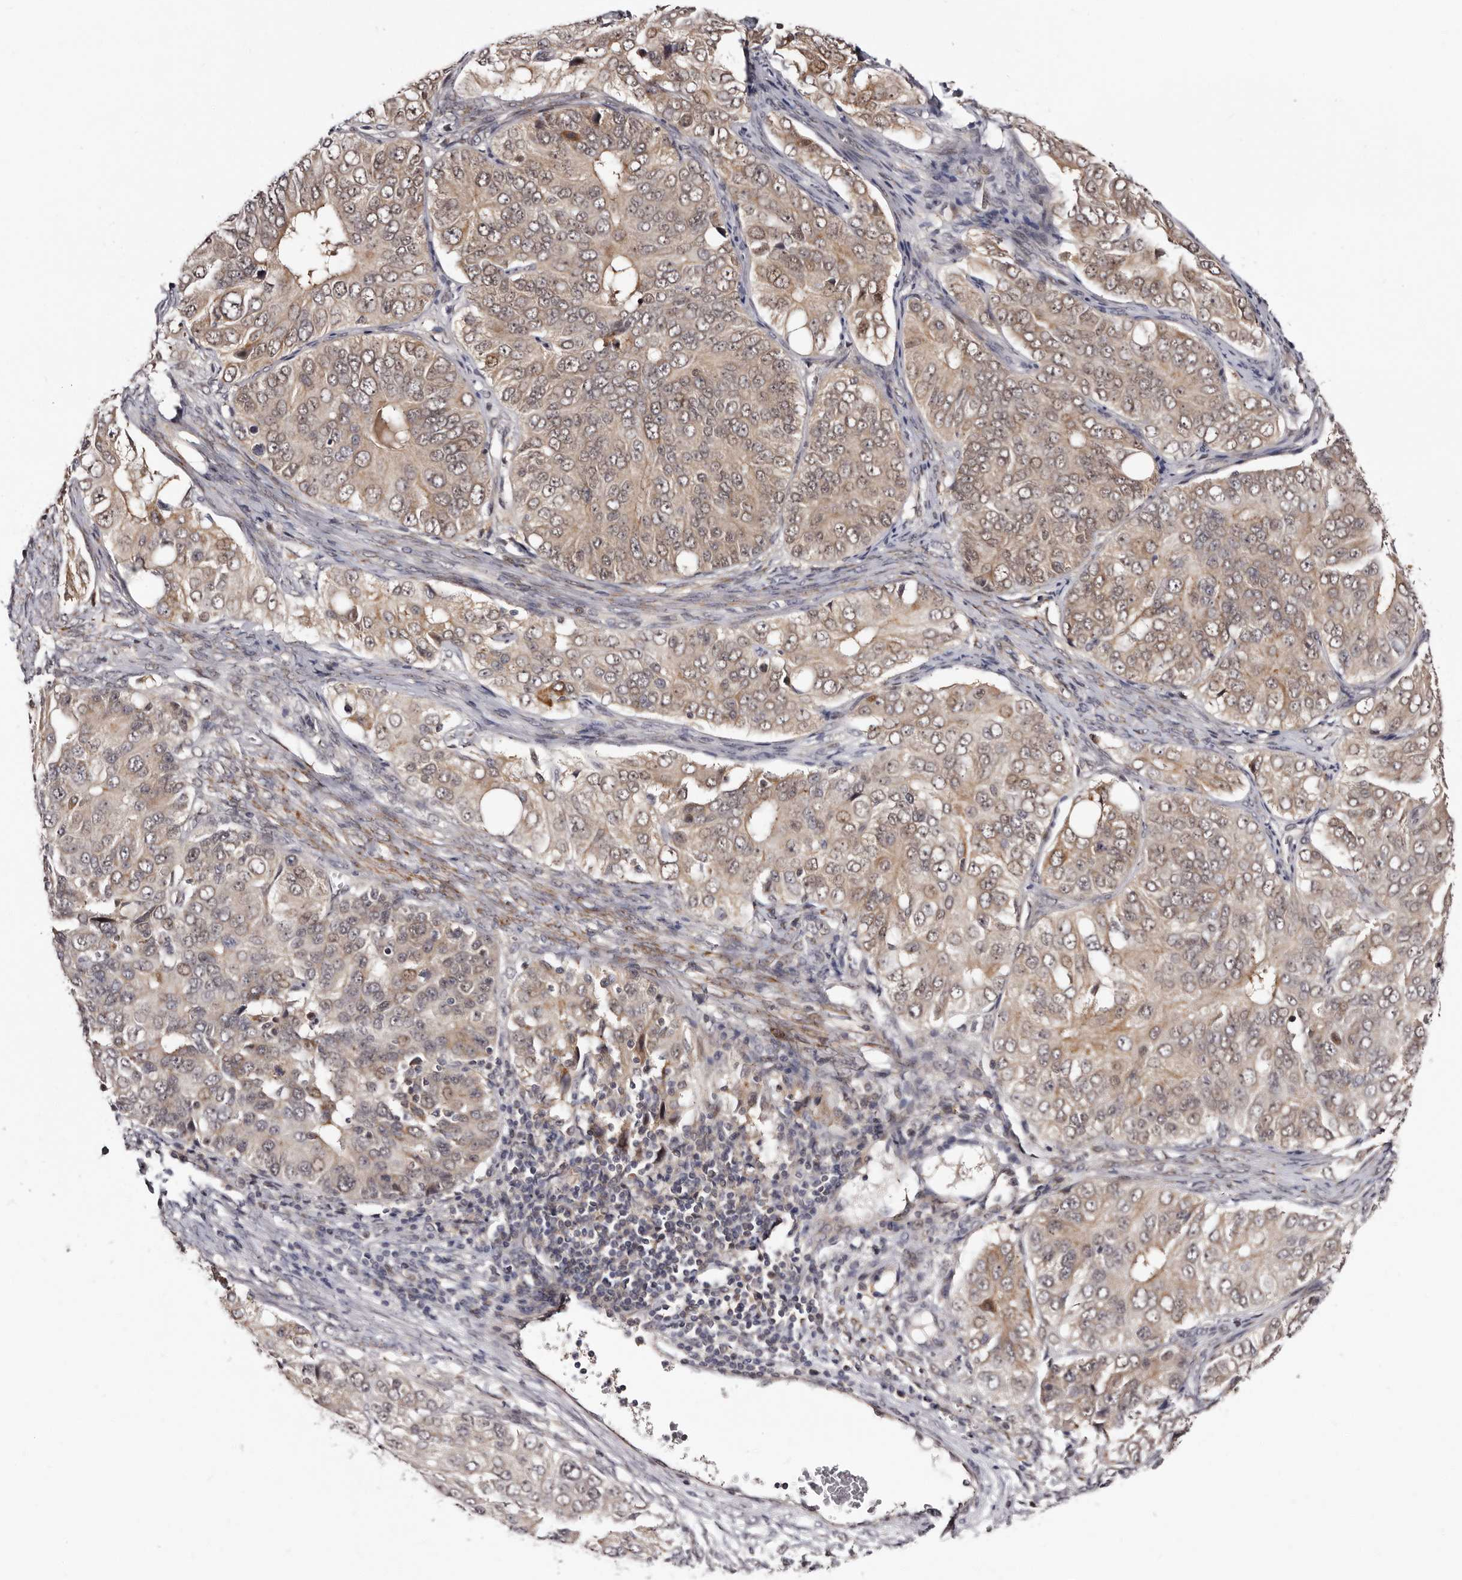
{"staining": {"intensity": "weak", "quantity": ">75%", "location": "cytoplasmic/membranous,nuclear"}, "tissue": "ovarian cancer", "cell_type": "Tumor cells", "image_type": "cancer", "snomed": [{"axis": "morphology", "description": "Carcinoma, endometroid"}, {"axis": "topography", "description": "Ovary"}], "caption": "Immunohistochemical staining of human ovarian cancer shows low levels of weak cytoplasmic/membranous and nuclear staining in about >75% of tumor cells.", "gene": "PHF20L1", "patient": {"sex": "female", "age": 51}}